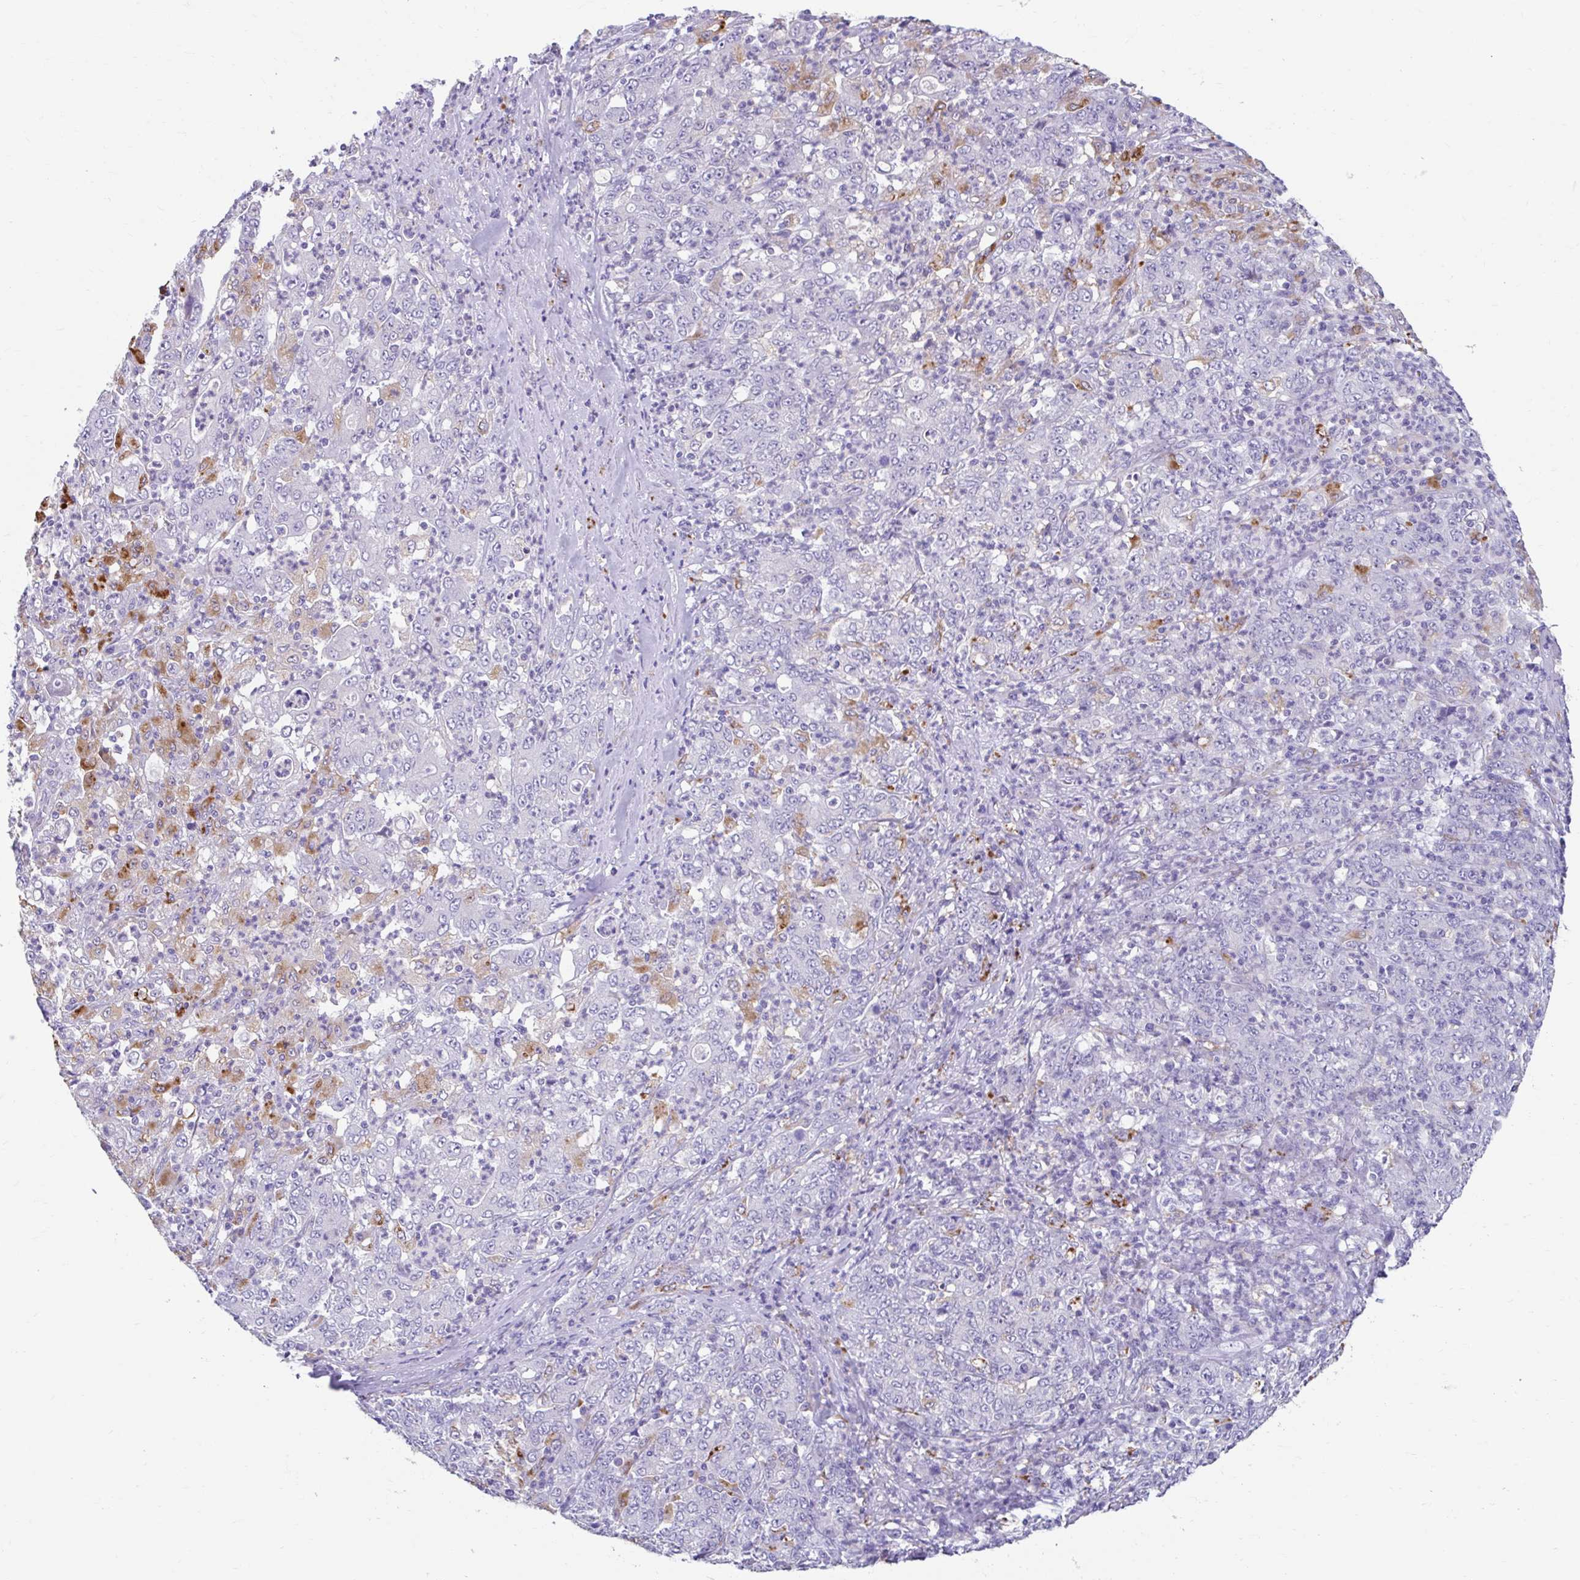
{"staining": {"intensity": "moderate", "quantity": "<25%", "location": "cytoplasmic/membranous"}, "tissue": "stomach cancer", "cell_type": "Tumor cells", "image_type": "cancer", "snomed": [{"axis": "morphology", "description": "Adenocarcinoma, NOS"}, {"axis": "topography", "description": "Stomach, lower"}], "caption": "Immunohistochemistry (IHC) of human stomach cancer (adenocarcinoma) shows low levels of moderate cytoplasmic/membranous staining in approximately <25% of tumor cells.", "gene": "ZNF33A", "patient": {"sex": "female", "age": 71}}